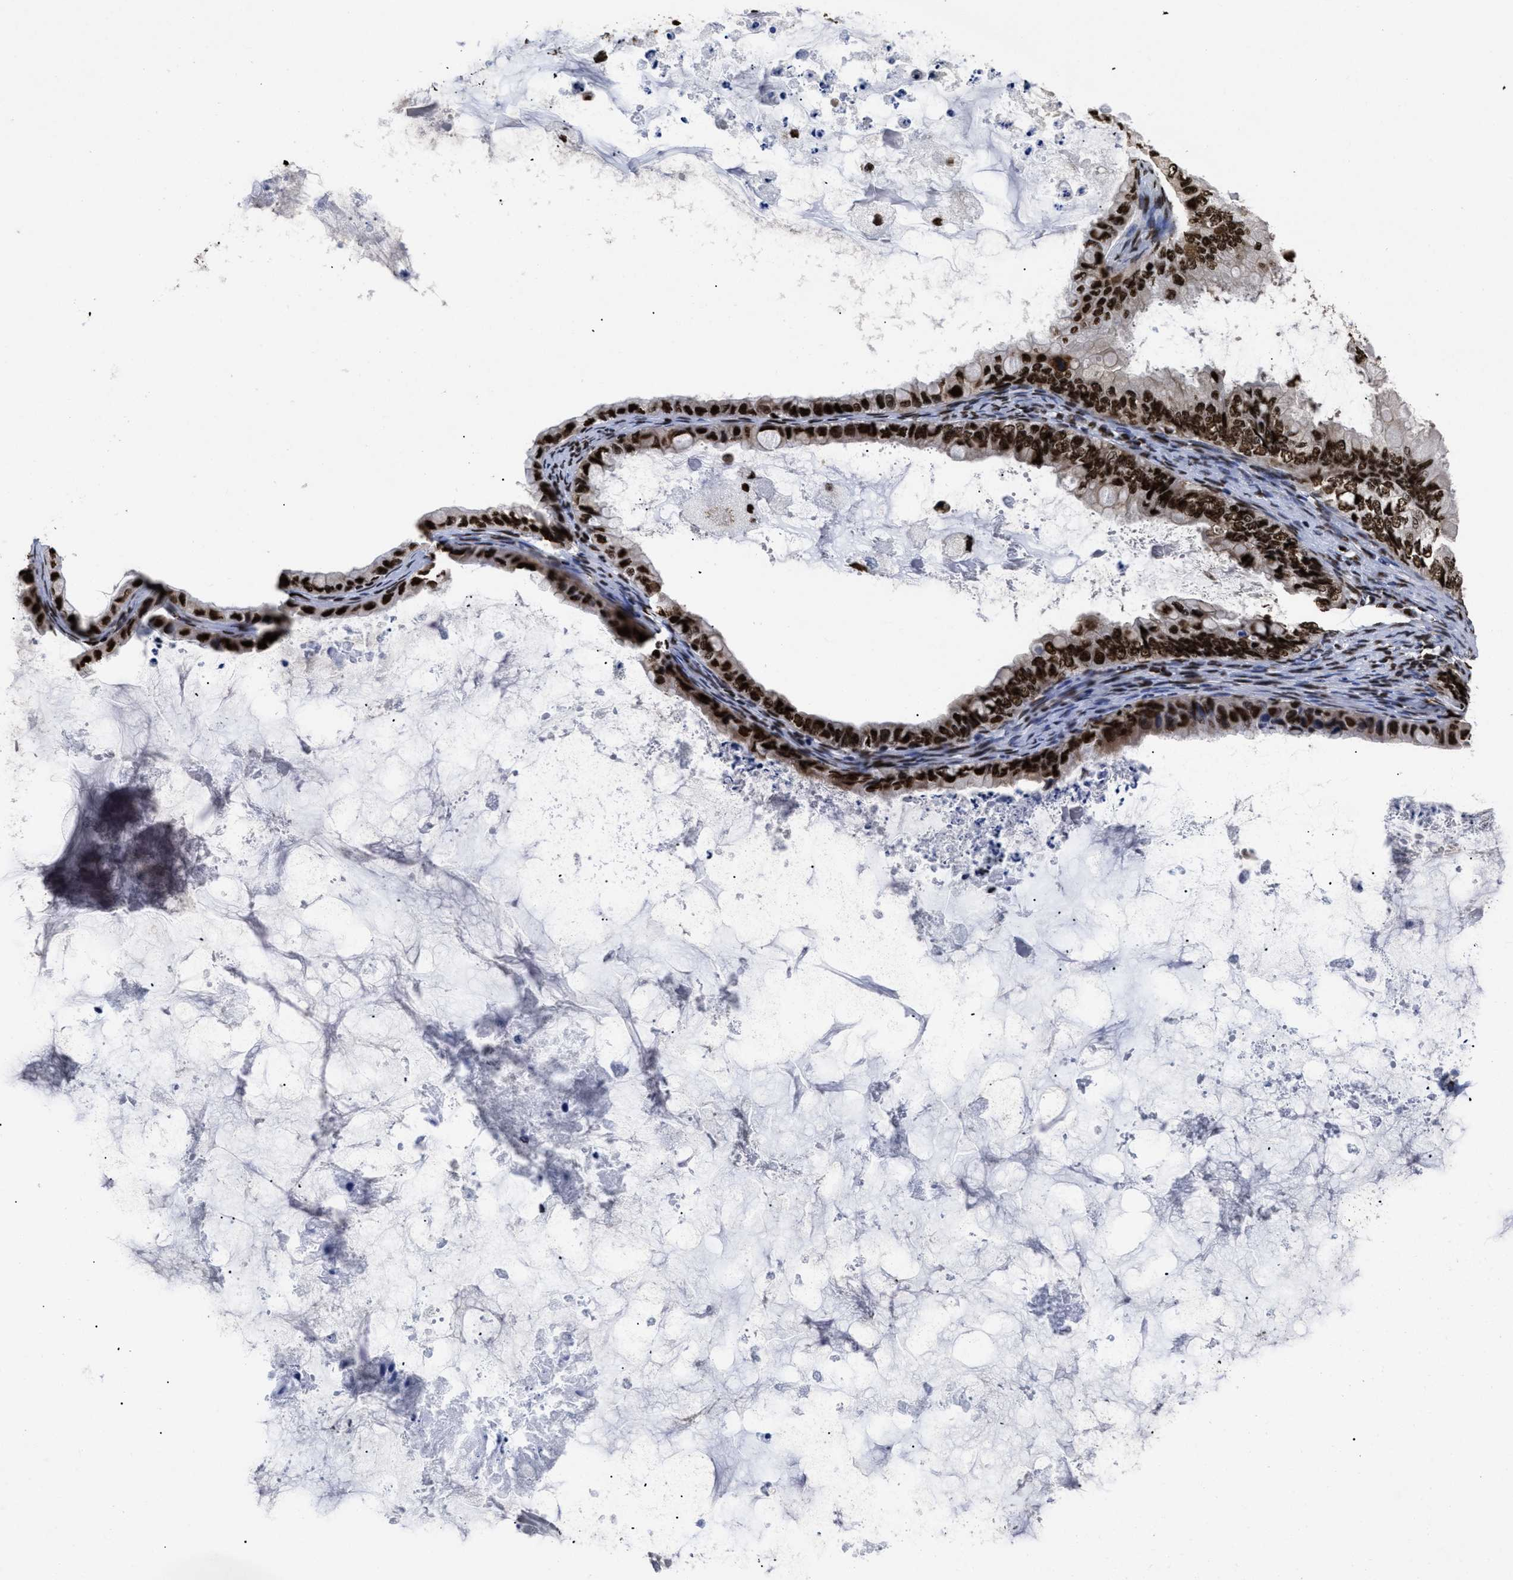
{"staining": {"intensity": "strong", "quantity": ">75%", "location": "nuclear"}, "tissue": "ovarian cancer", "cell_type": "Tumor cells", "image_type": "cancer", "snomed": [{"axis": "morphology", "description": "Cystadenocarcinoma, mucinous, NOS"}, {"axis": "topography", "description": "Ovary"}], "caption": "This histopathology image shows ovarian cancer stained with immunohistochemistry to label a protein in brown. The nuclear of tumor cells show strong positivity for the protein. Nuclei are counter-stained blue.", "gene": "CALHM3", "patient": {"sex": "female", "age": 80}}